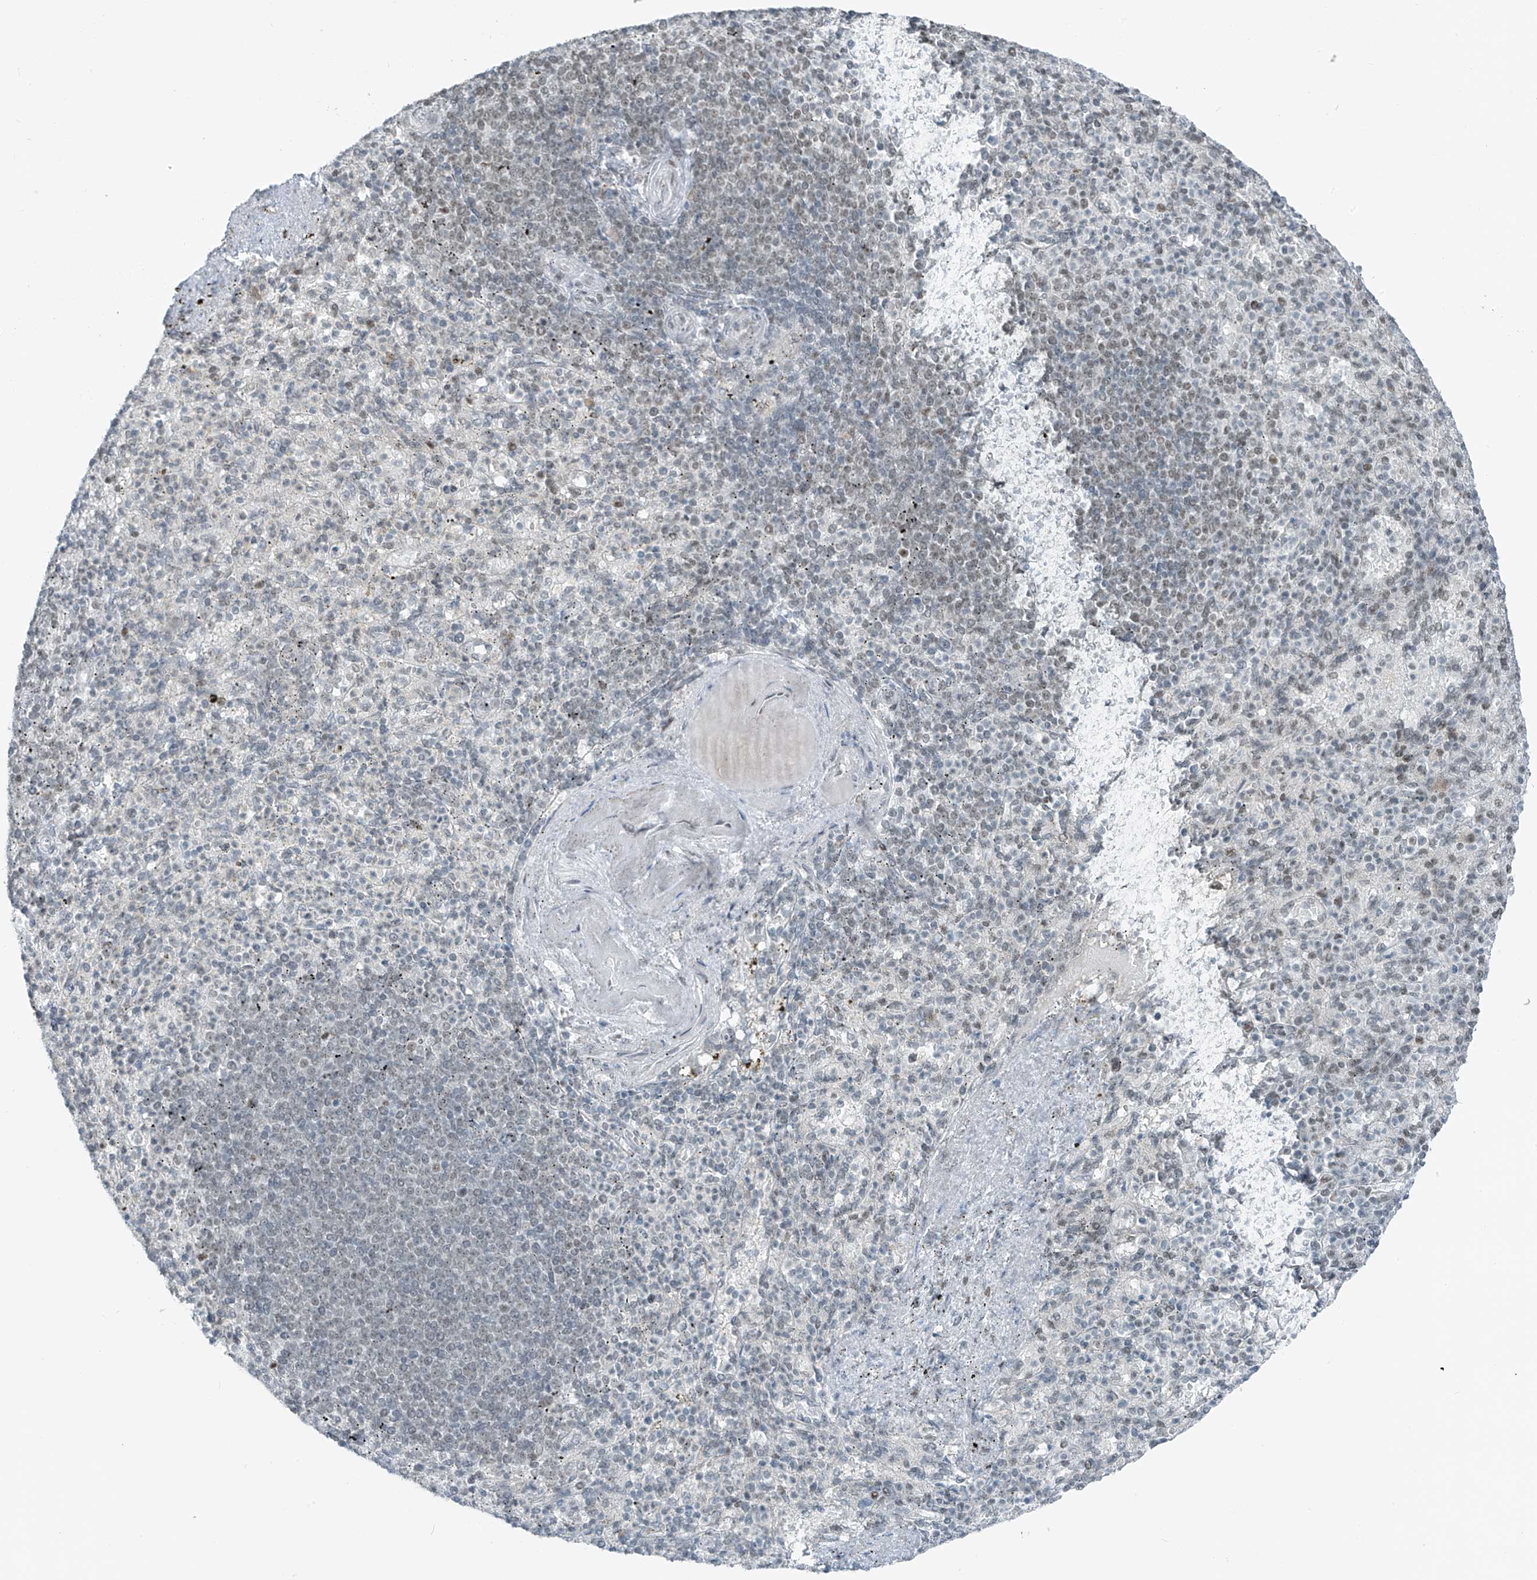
{"staining": {"intensity": "negative", "quantity": "none", "location": "none"}, "tissue": "spleen", "cell_type": "Cells in red pulp", "image_type": "normal", "snomed": [{"axis": "morphology", "description": "Normal tissue, NOS"}, {"axis": "topography", "description": "Spleen"}], "caption": "Immunohistochemistry (IHC) of benign human spleen exhibits no staining in cells in red pulp.", "gene": "WRNIP1", "patient": {"sex": "female", "age": 74}}